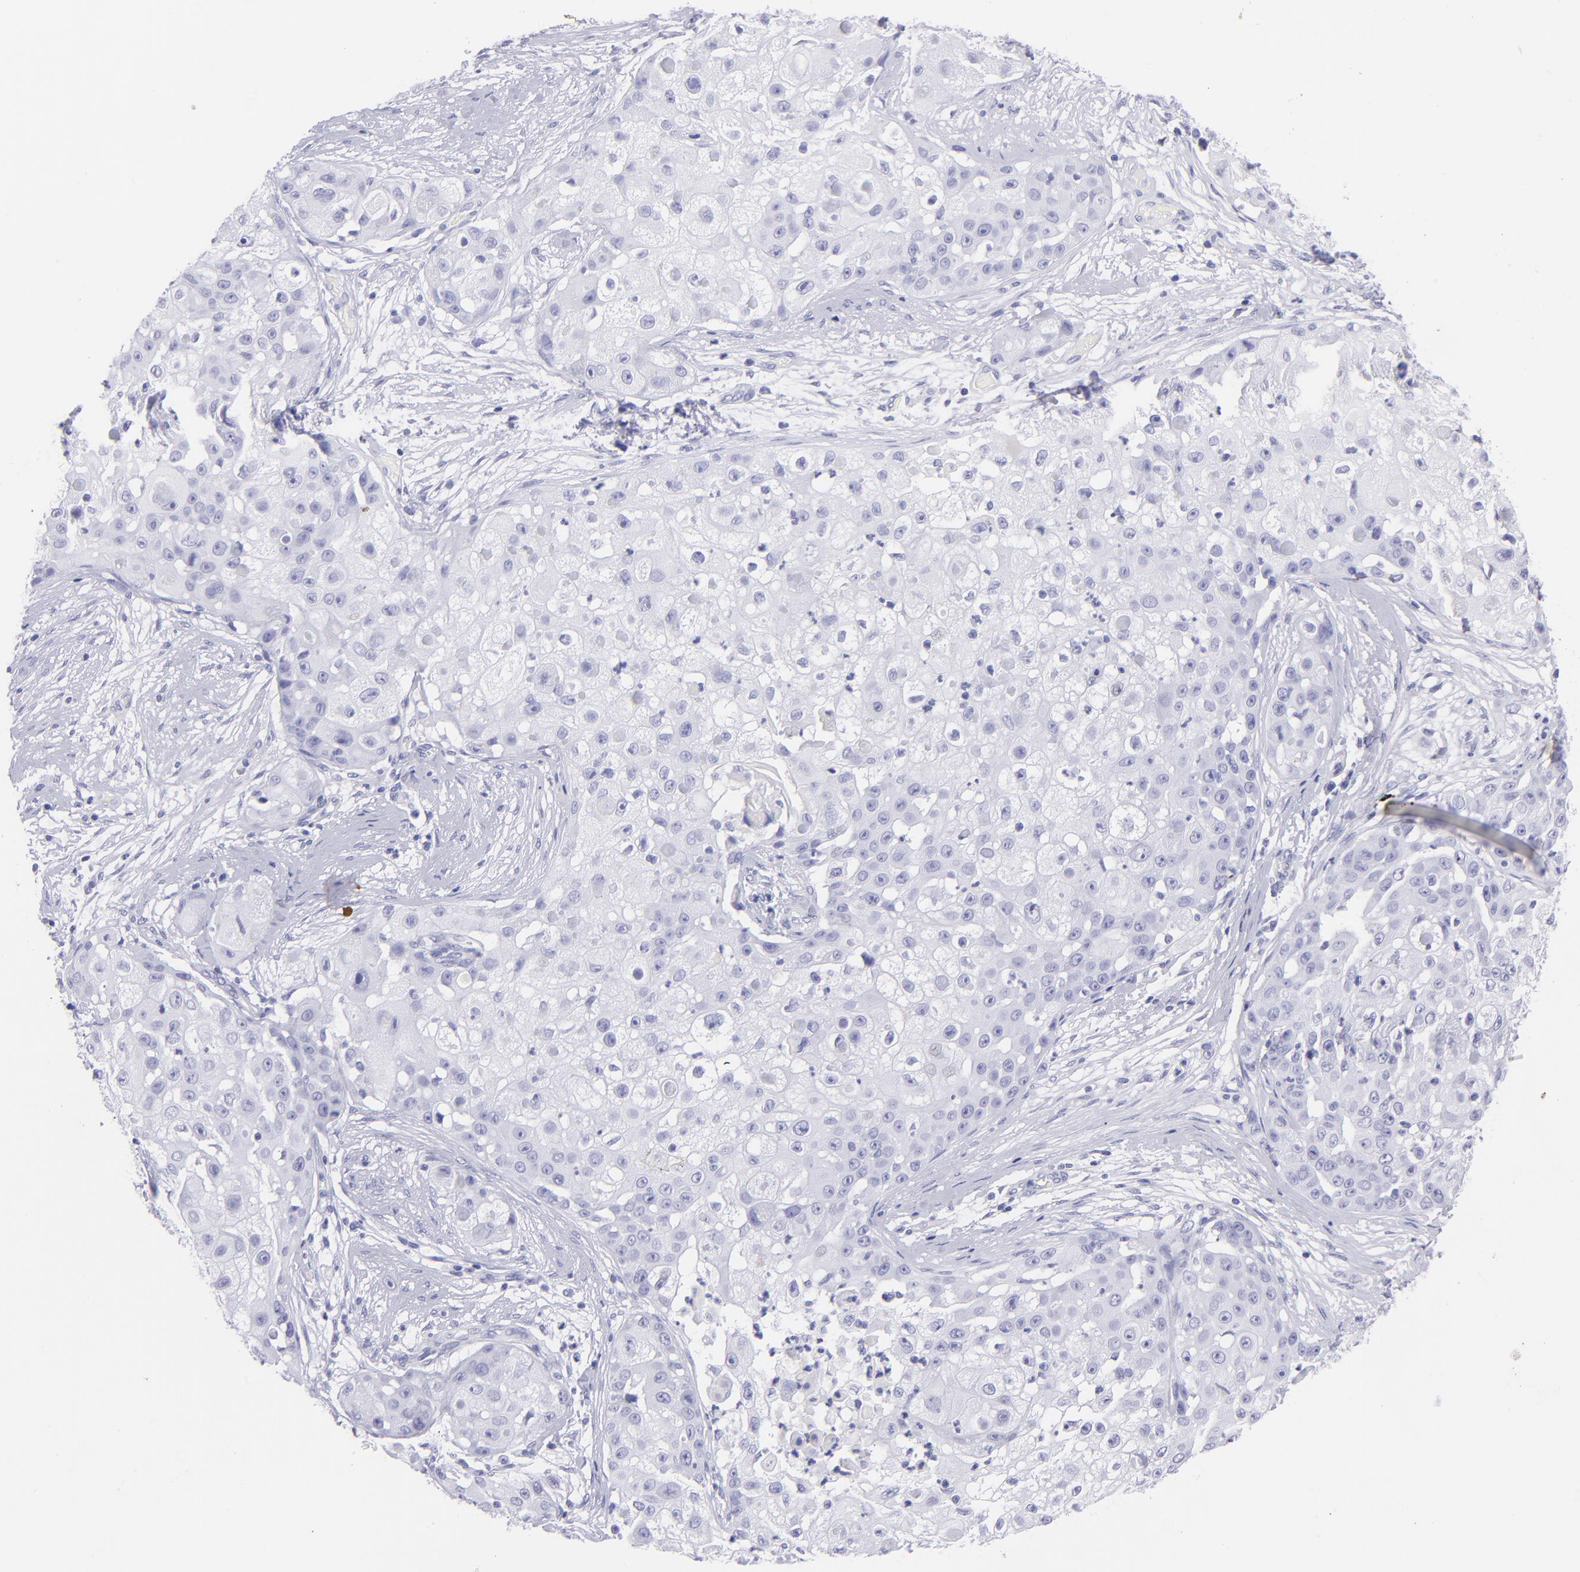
{"staining": {"intensity": "negative", "quantity": "none", "location": "none"}, "tissue": "skin cancer", "cell_type": "Tumor cells", "image_type": "cancer", "snomed": [{"axis": "morphology", "description": "Squamous cell carcinoma, NOS"}, {"axis": "topography", "description": "Skin"}], "caption": "Tumor cells show no significant expression in skin cancer.", "gene": "PIP", "patient": {"sex": "female", "age": 57}}